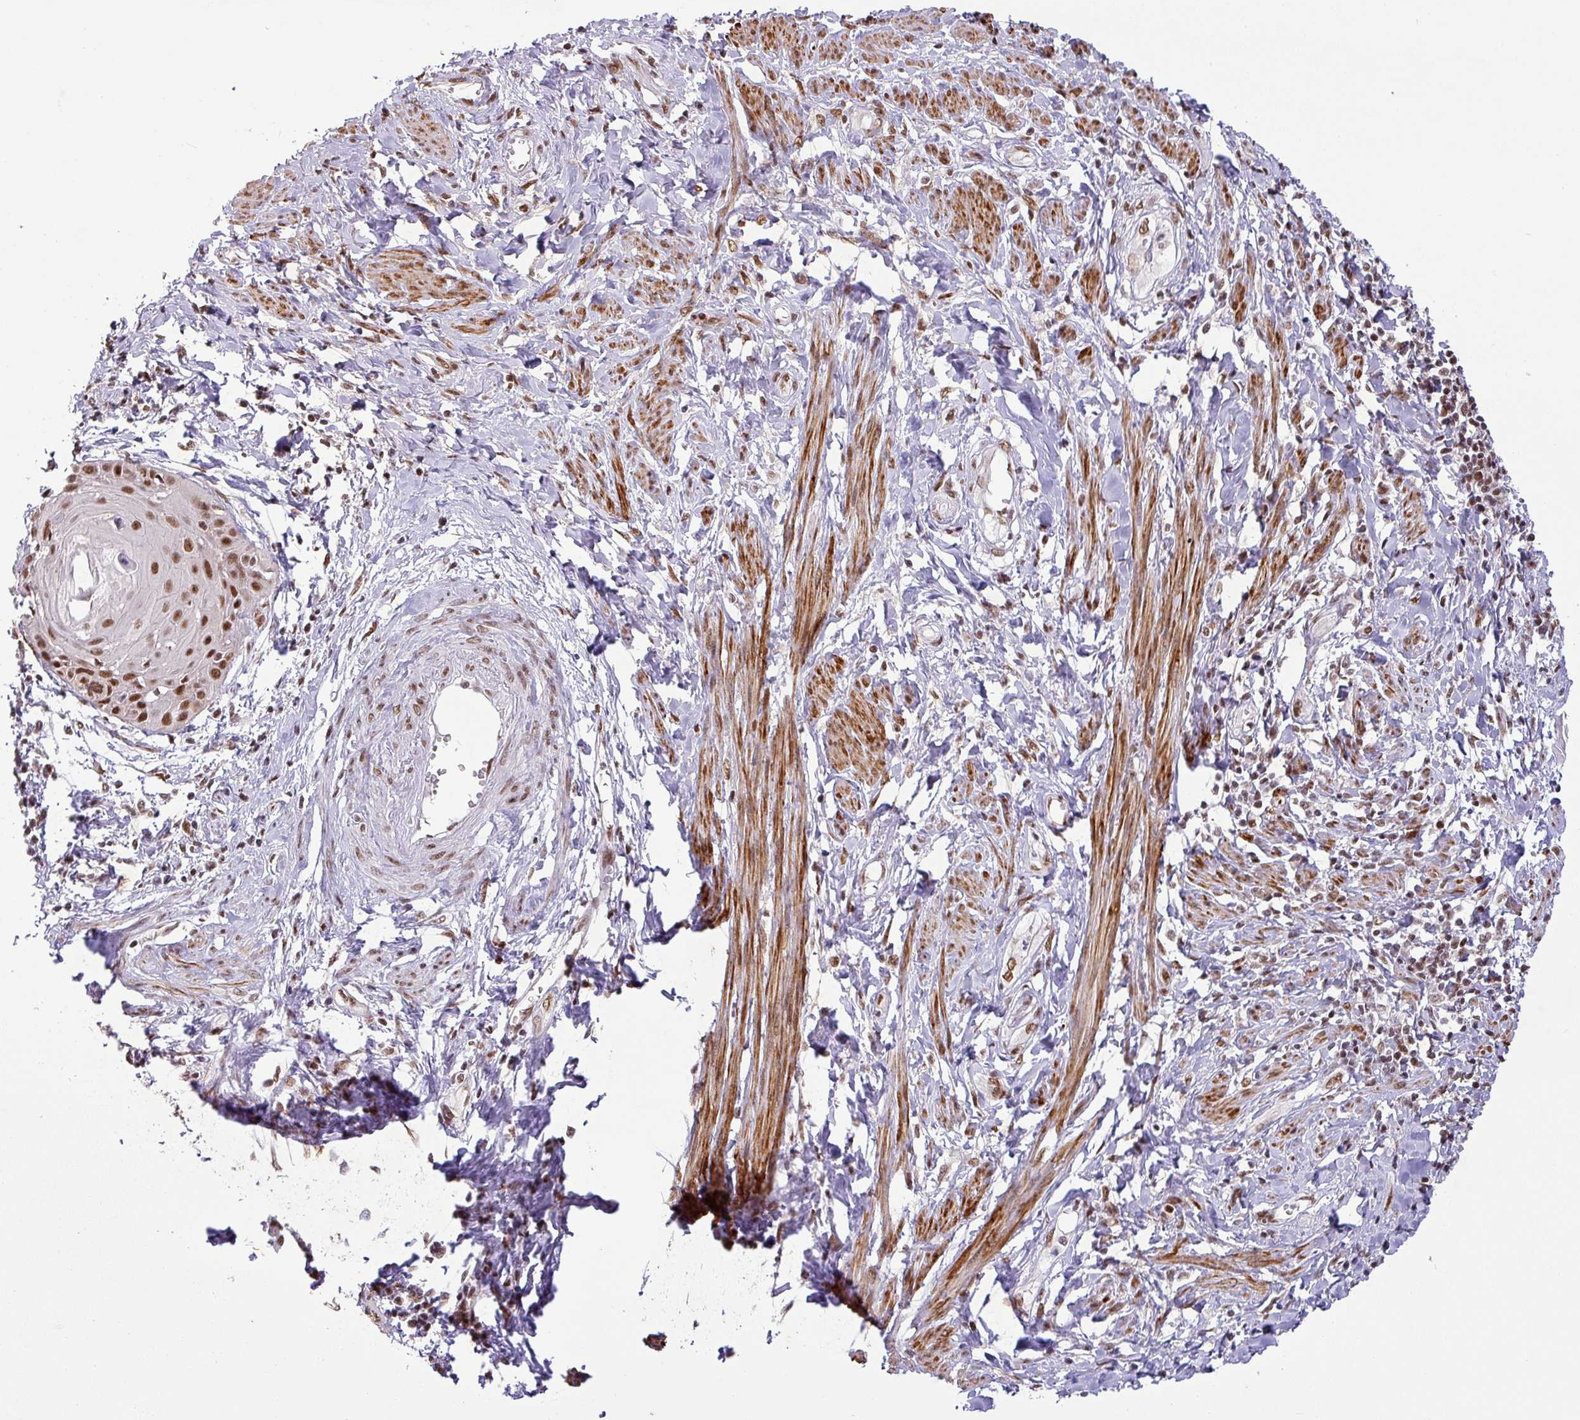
{"staining": {"intensity": "strong", "quantity": ">75%", "location": "nuclear"}, "tissue": "cervical cancer", "cell_type": "Tumor cells", "image_type": "cancer", "snomed": [{"axis": "morphology", "description": "Squamous cell carcinoma, NOS"}, {"axis": "topography", "description": "Cervix"}], "caption": "Strong nuclear expression for a protein is seen in about >75% of tumor cells of cervical squamous cell carcinoma using immunohistochemistry.", "gene": "SRSF2", "patient": {"sex": "female", "age": 57}}